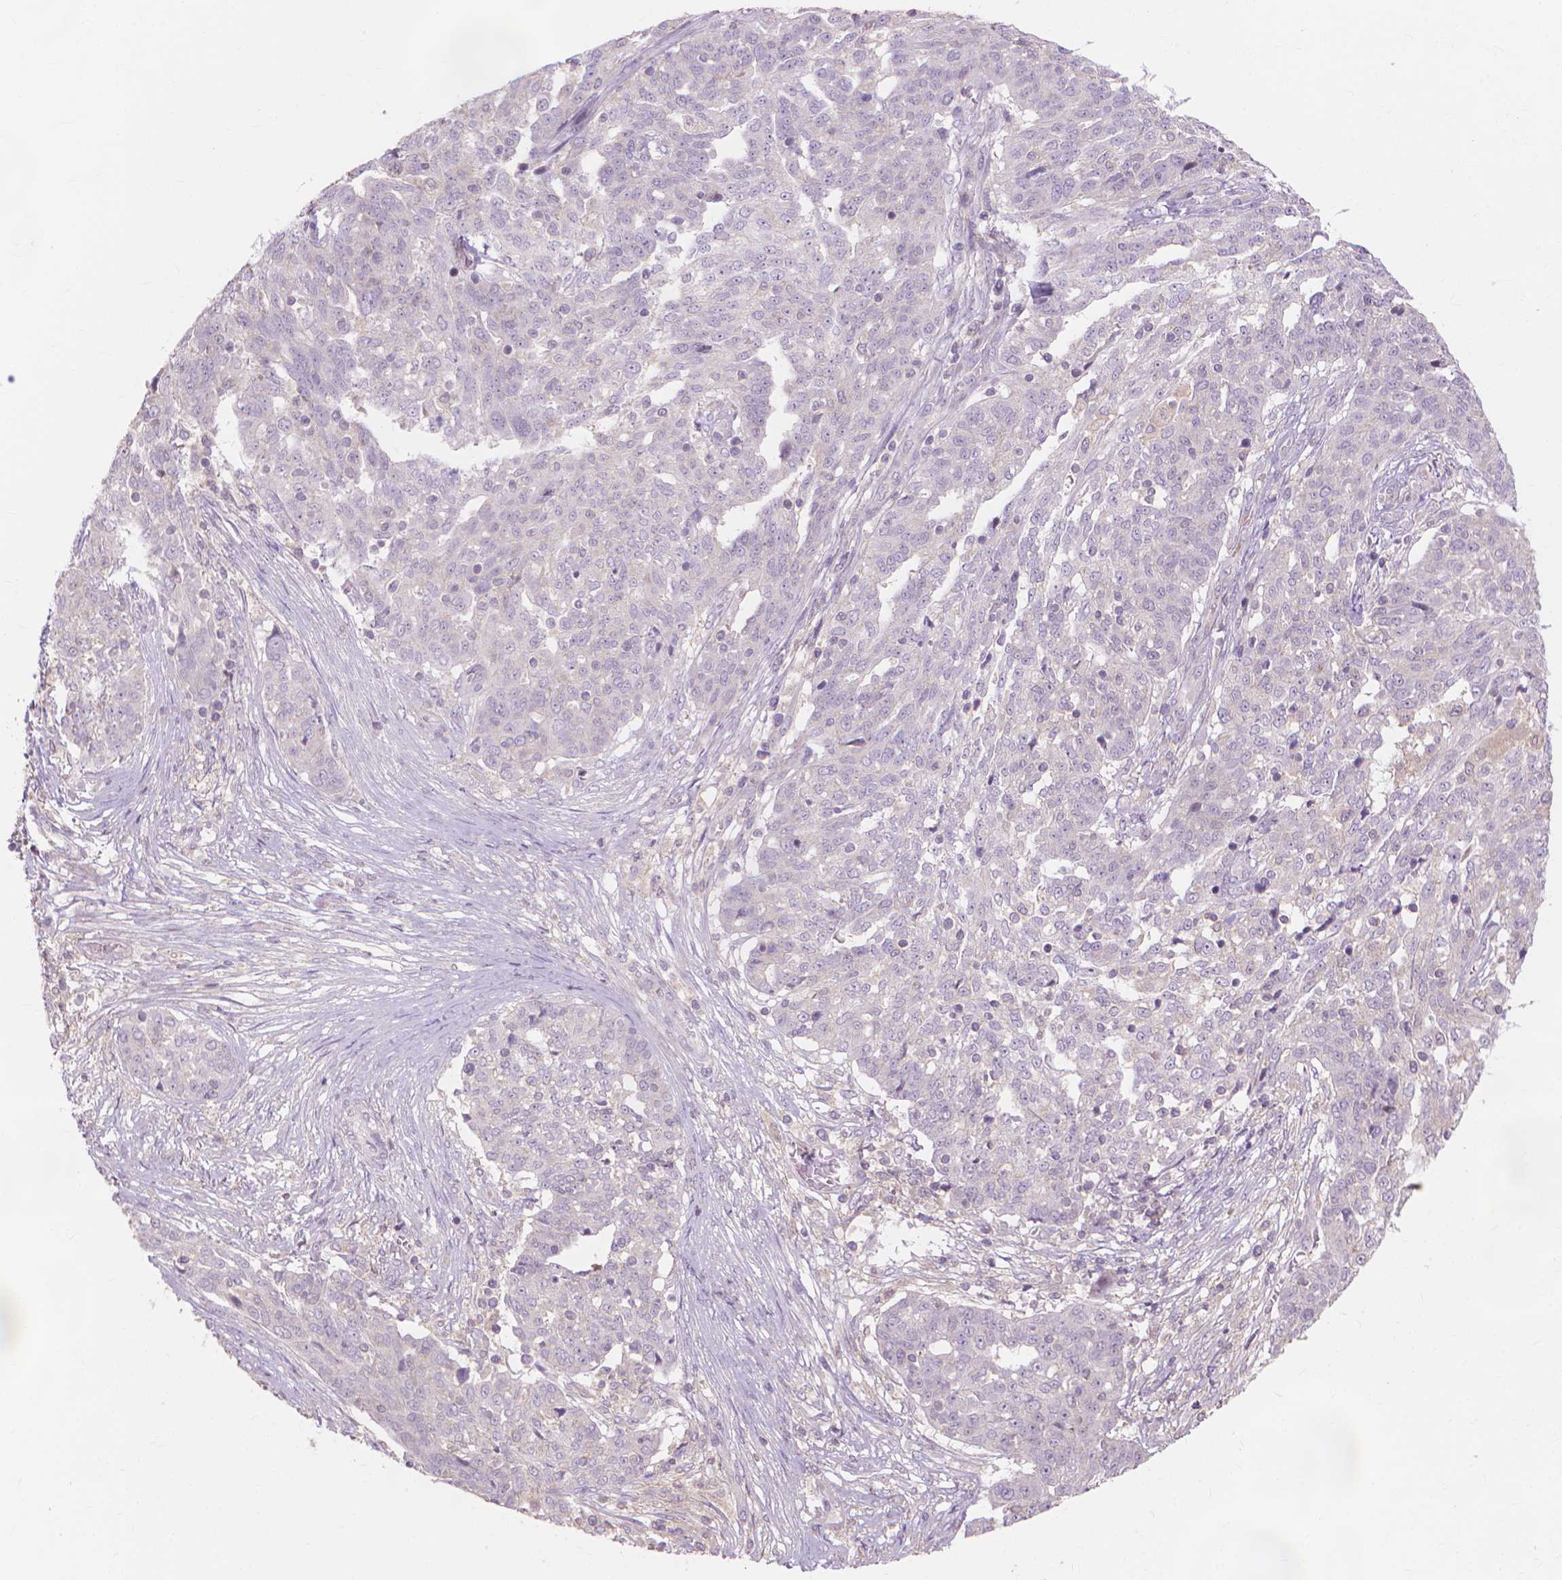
{"staining": {"intensity": "negative", "quantity": "none", "location": "none"}, "tissue": "ovarian cancer", "cell_type": "Tumor cells", "image_type": "cancer", "snomed": [{"axis": "morphology", "description": "Cystadenocarcinoma, serous, NOS"}, {"axis": "topography", "description": "Ovary"}], "caption": "Histopathology image shows no protein expression in tumor cells of serous cystadenocarcinoma (ovarian) tissue.", "gene": "PRDM13", "patient": {"sex": "female", "age": 67}}